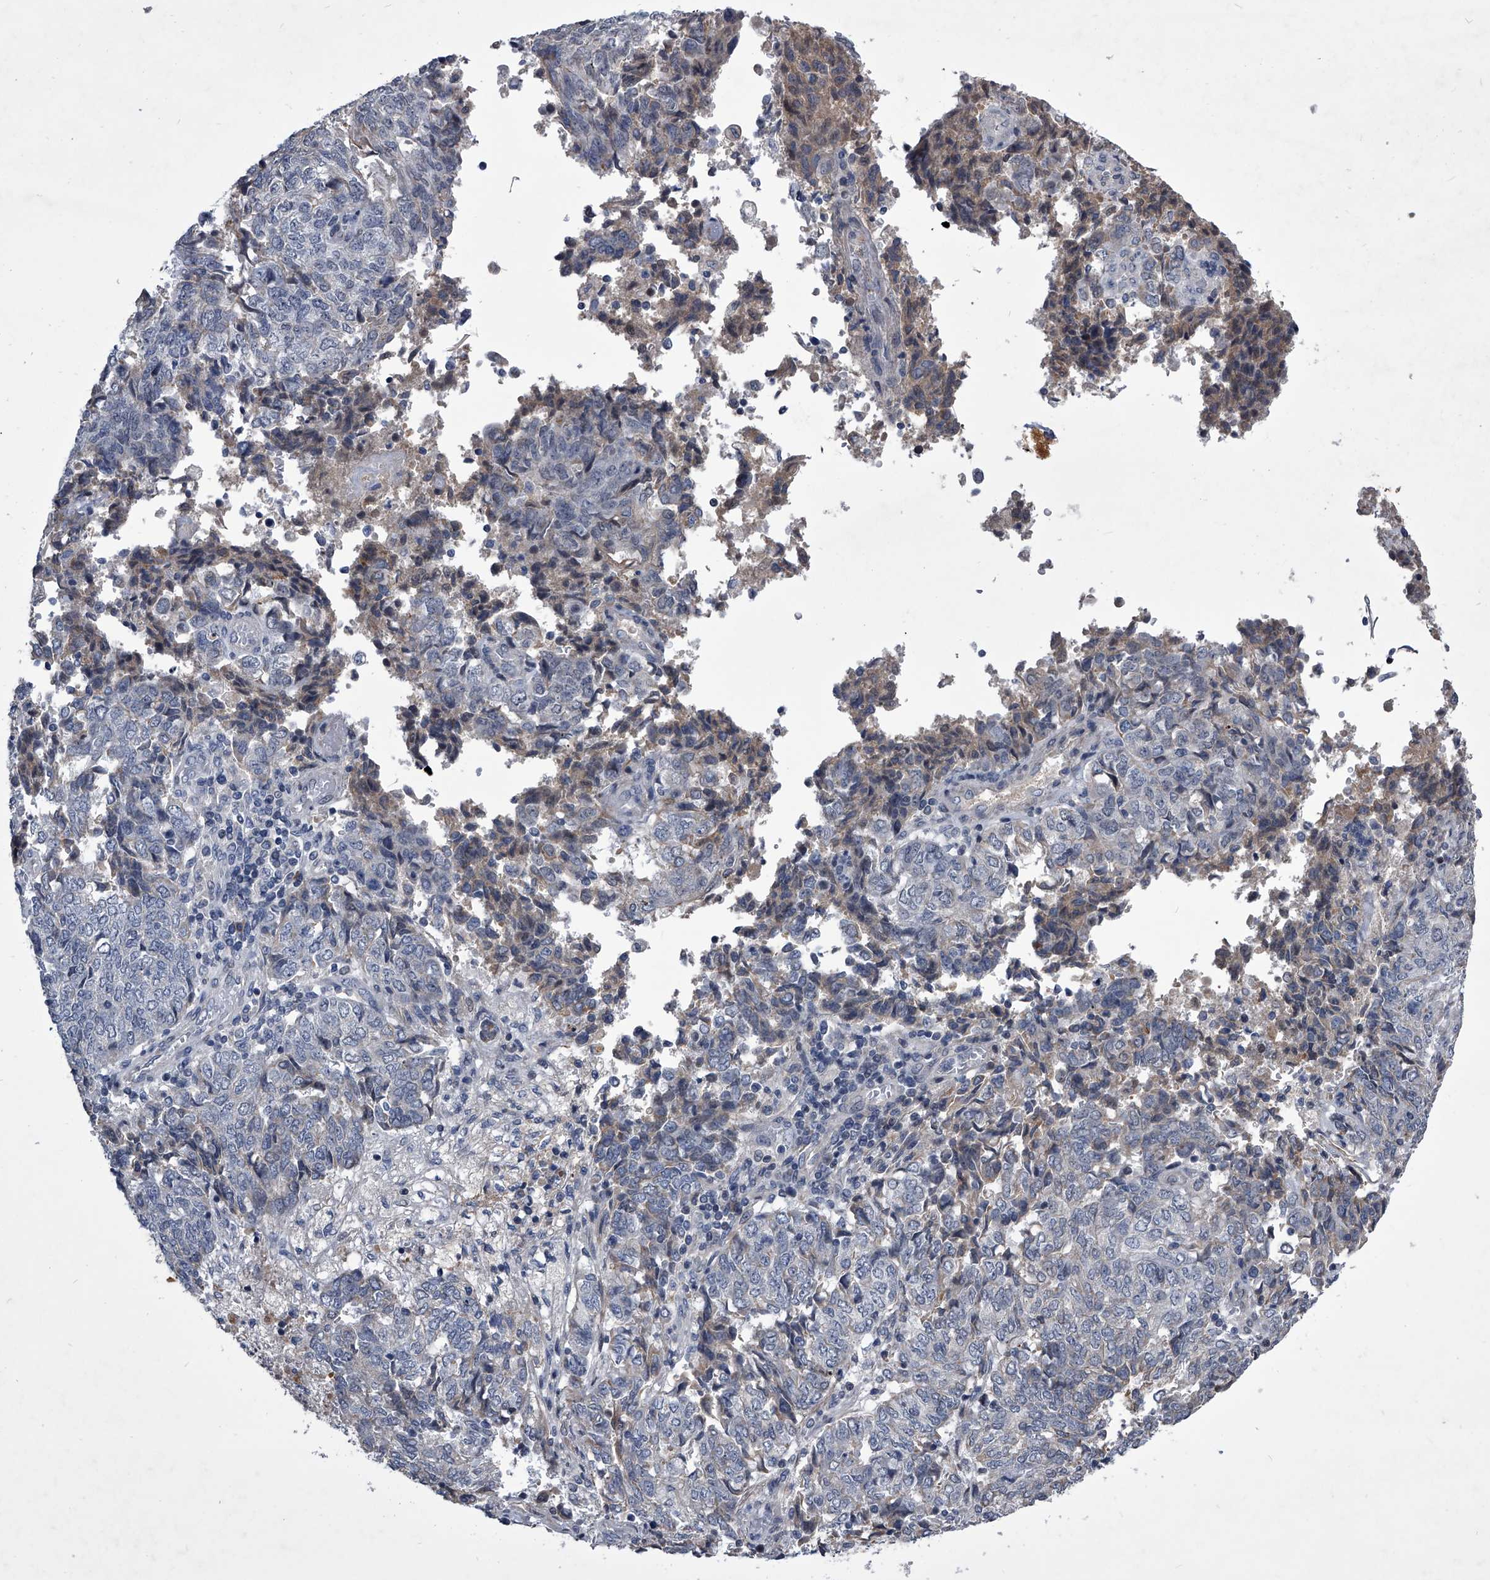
{"staining": {"intensity": "negative", "quantity": "none", "location": "none"}, "tissue": "endometrial cancer", "cell_type": "Tumor cells", "image_type": "cancer", "snomed": [{"axis": "morphology", "description": "Adenocarcinoma, NOS"}, {"axis": "topography", "description": "Endometrium"}], "caption": "Human adenocarcinoma (endometrial) stained for a protein using IHC shows no staining in tumor cells.", "gene": "ZNF76", "patient": {"sex": "female", "age": 80}}